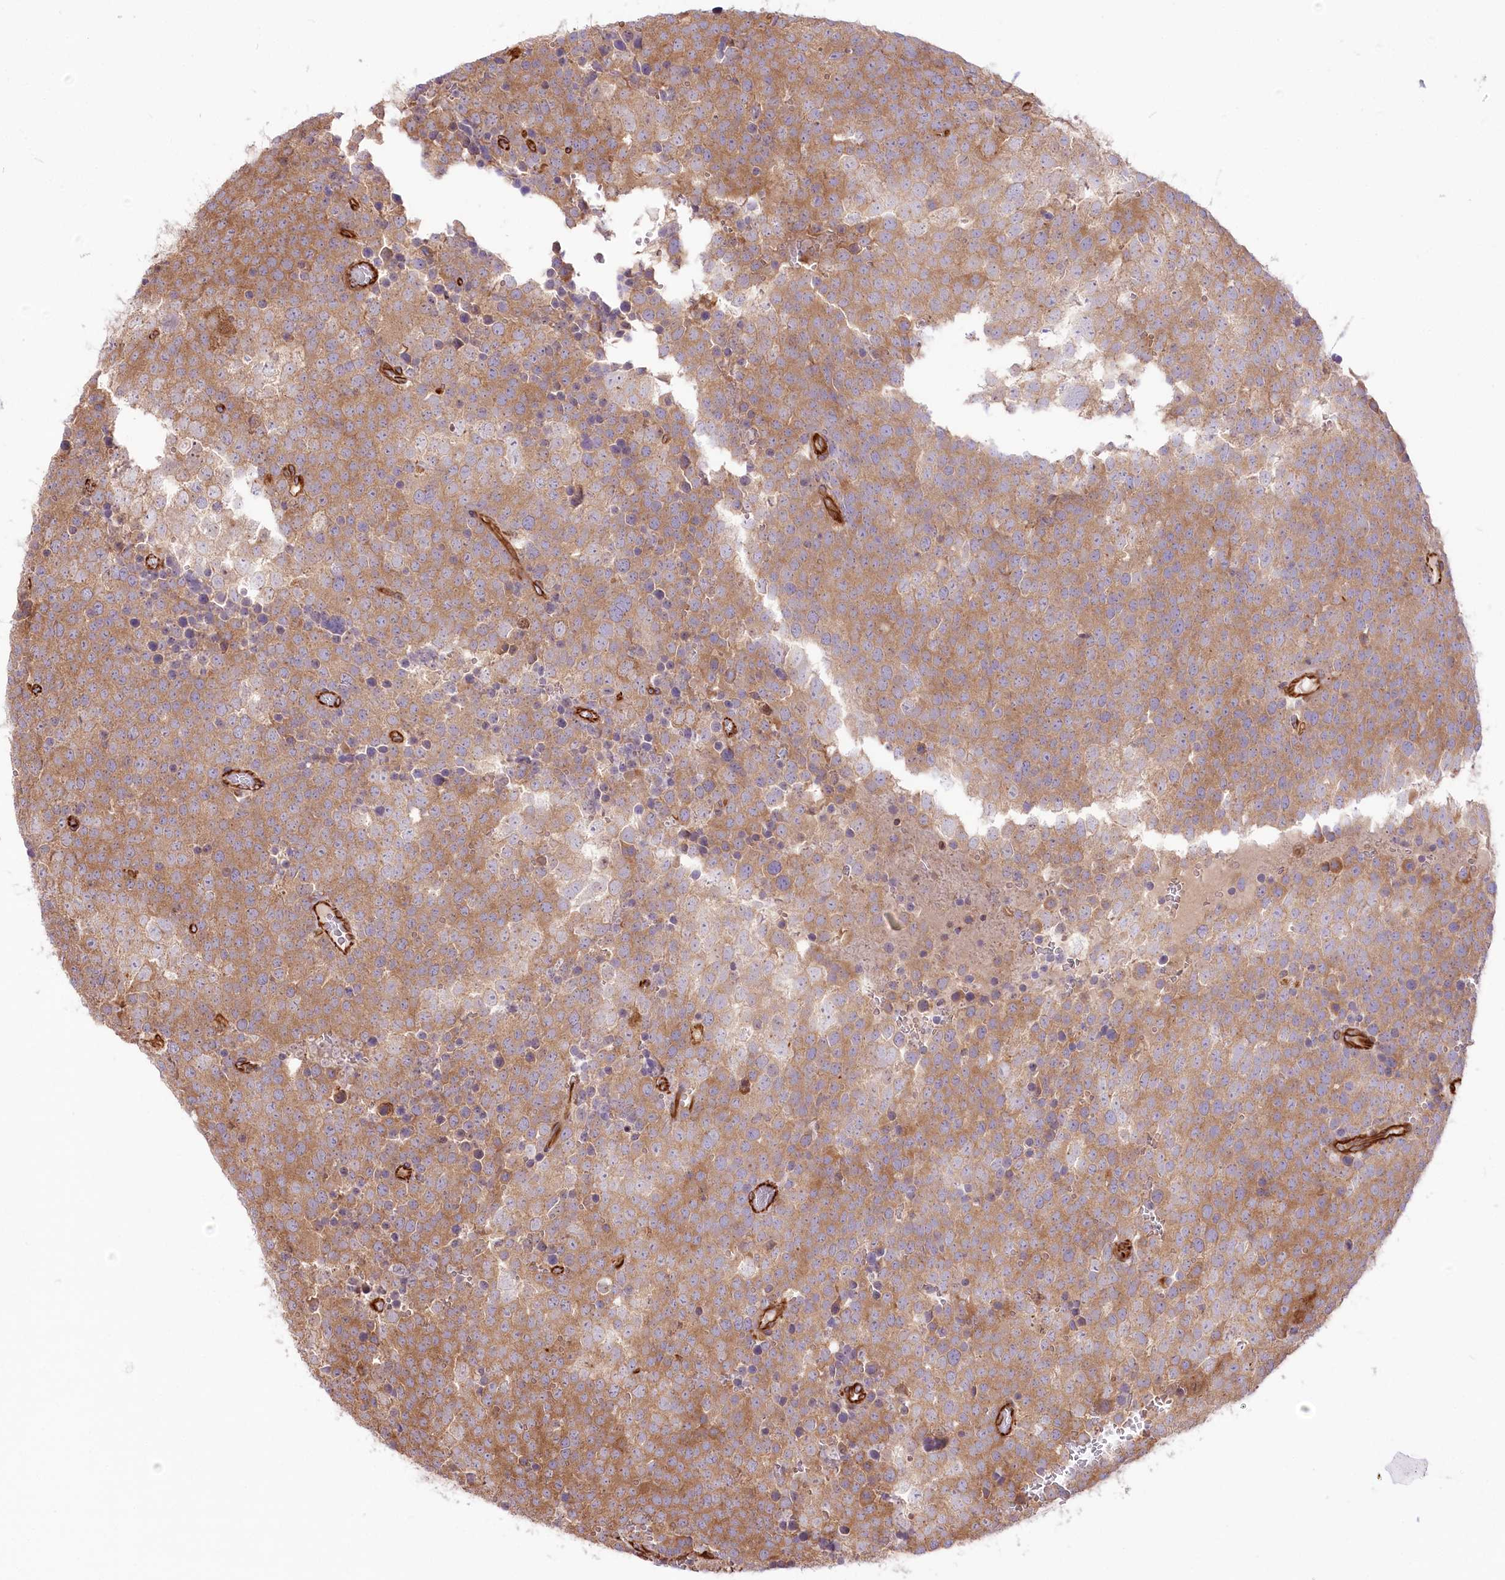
{"staining": {"intensity": "moderate", "quantity": ">75%", "location": "cytoplasmic/membranous"}, "tissue": "testis cancer", "cell_type": "Tumor cells", "image_type": "cancer", "snomed": [{"axis": "morphology", "description": "Seminoma, NOS"}, {"axis": "topography", "description": "Testis"}], "caption": "Immunohistochemistry of seminoma (testis) exhibits medium levels of moderate cytoplasmic/membranous staining in approximately >75% of tumor cells.", "gene": "TTC1", "patient": {"sex": "male", "age": 71}}